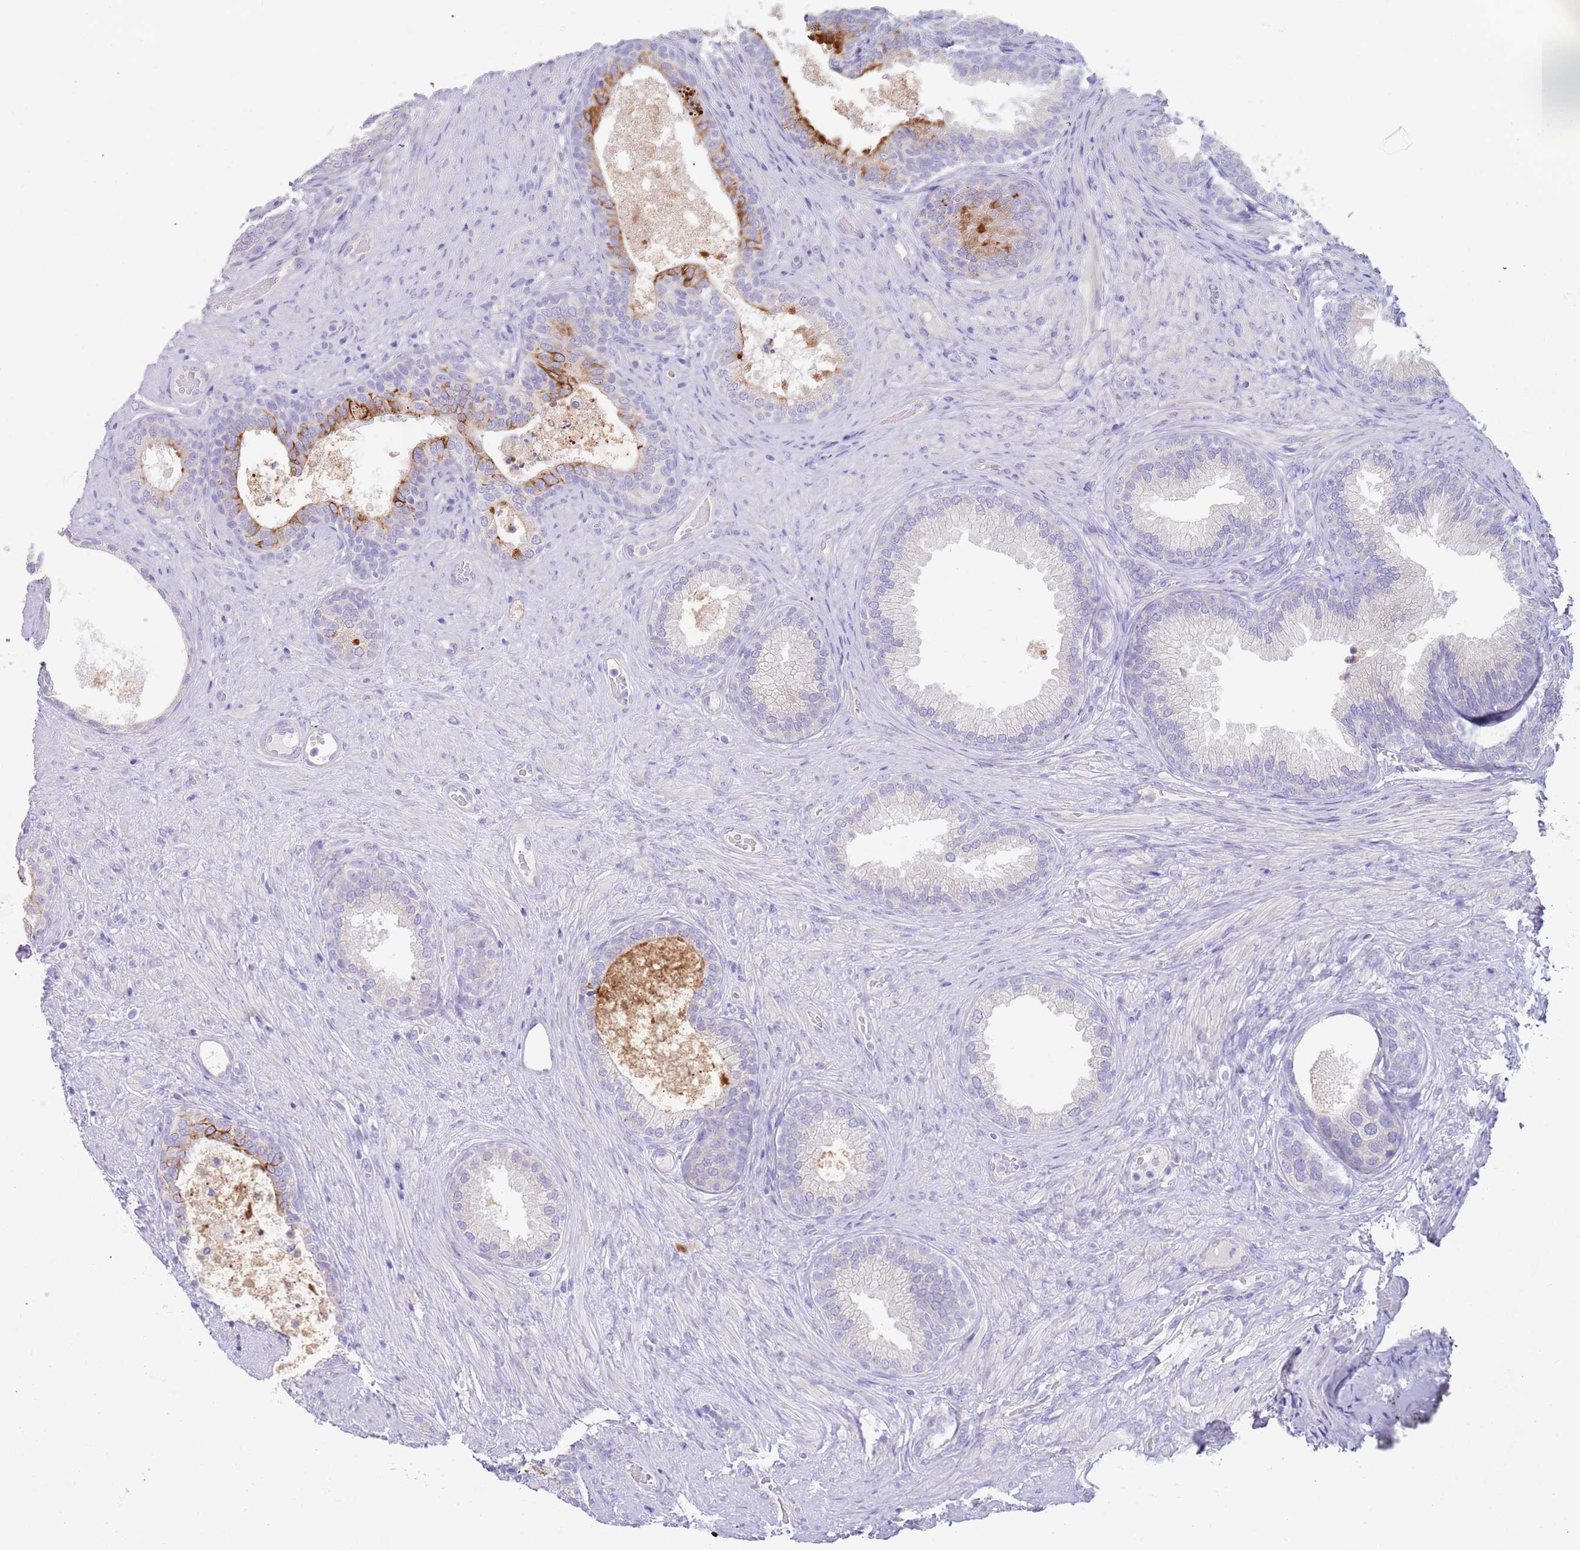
{"staining": {"intensity": "strong", "quantity": "<25%", "location": "cytoplasmic/membranous"}, "tissue": "prostate", "cell_type": "Glandular cells", "image_type": "normal", "snomed": [{"axis": "morphology", "description": "Normal tissue, NOS"}, {"axis": "topography", "description": "Prostate"}], "caption": "A brown stain shows strong cytoplasmic/membranous expression of a protein in glandular cells of normal prostate. (DAB = brown stain, brightfield microscopy at high magnification).", "gene": "CCDC149", "patient": {"sex": "male", "age": 76}}